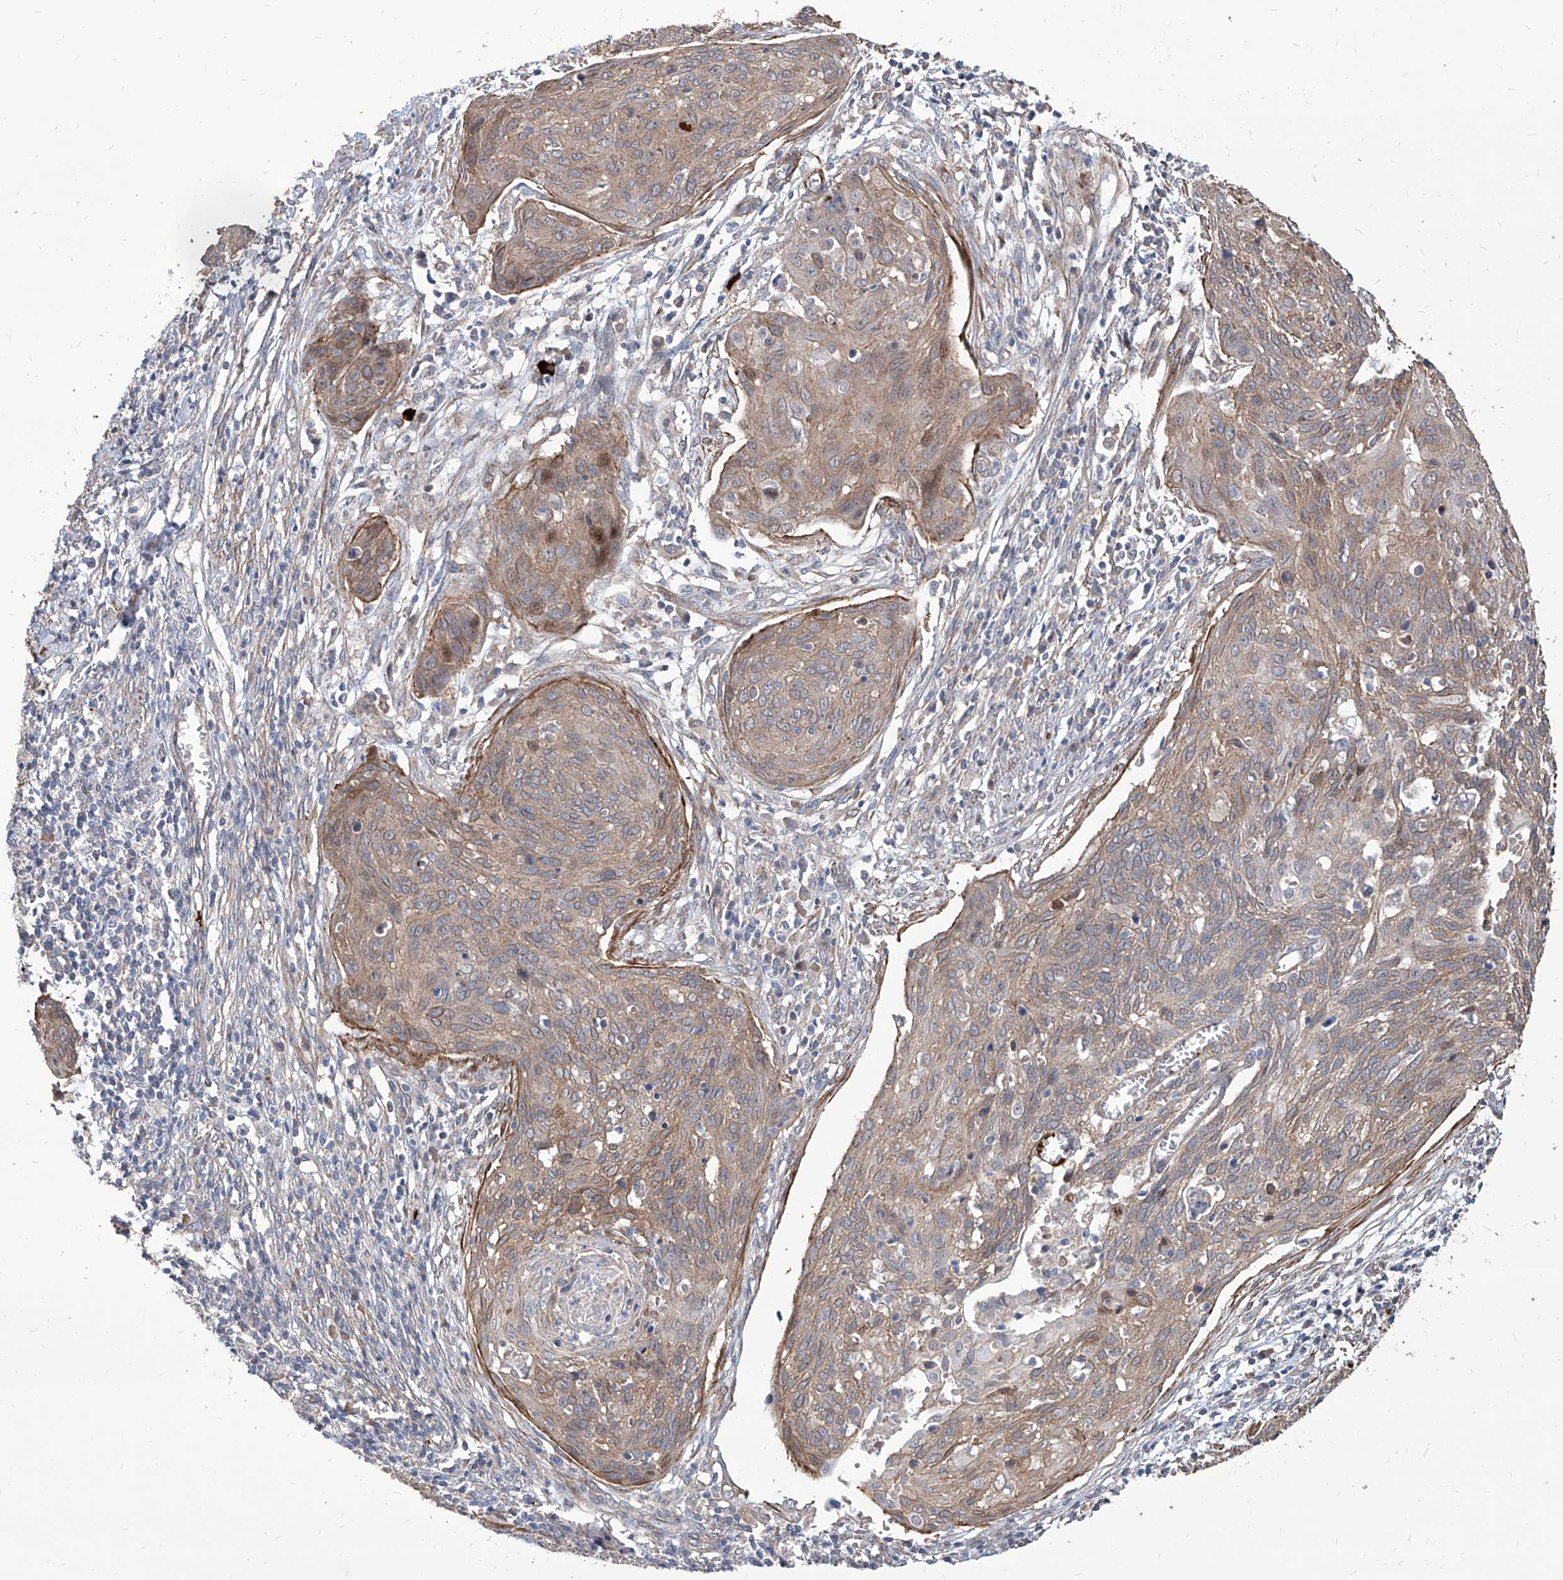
{"staining": {"intensity": "weak", "quantity": ">75%", "location": "cytoplasmic/membranous"}, "tissue": "cervical cancer", "cell_type": "Tumor cells", "image_type": "cancer", "snomed": [{"axis": "morphology", "description": "Squamous cell carcinoma, NOS"}, {"axis": "topography", "description": "Cervix"}], "caption": "A brown stain shows weak cytoplasmic/membranous positivity of a protein in cervical cancer tumor cells.", "gene": "FAM83B", "patient": {"sex": "female", "age": 38}}